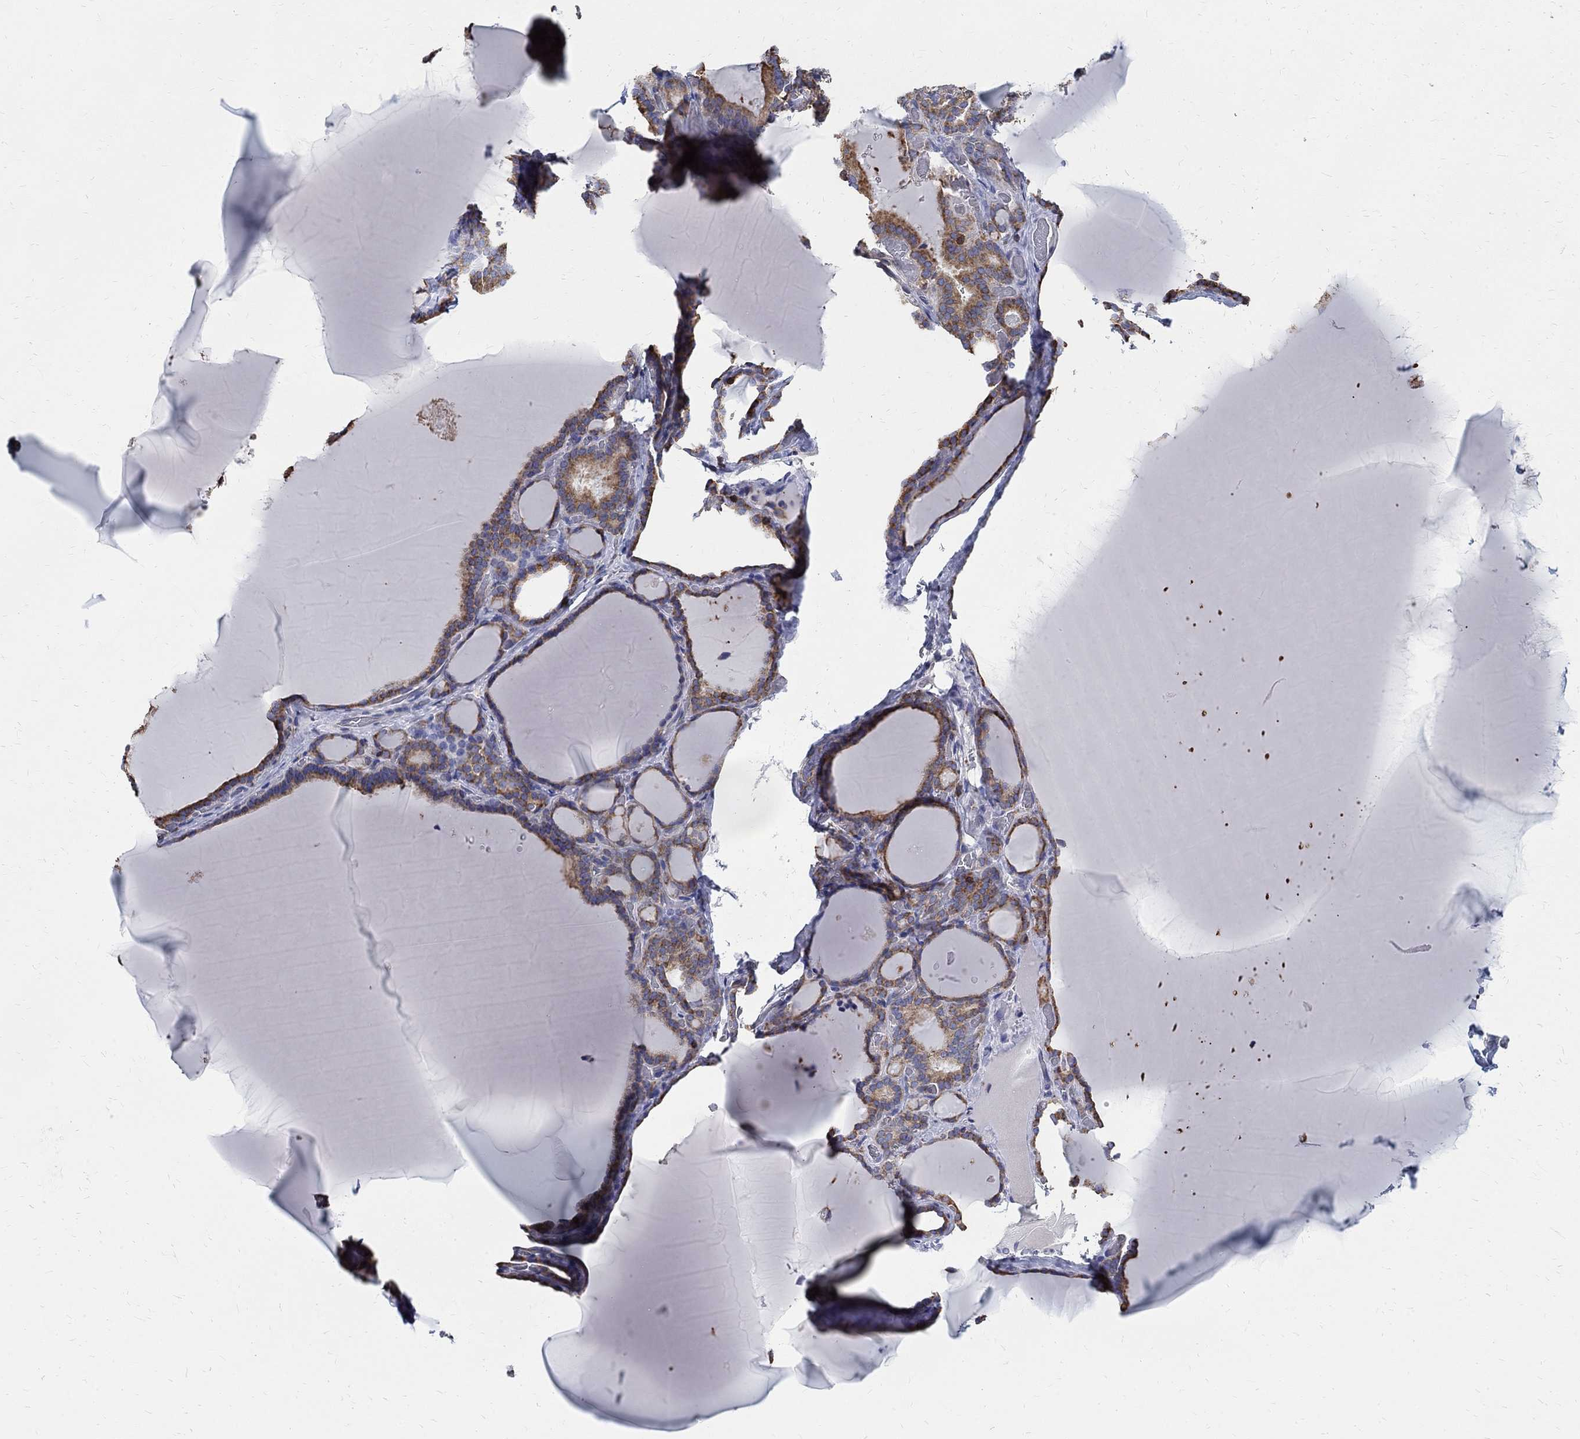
{"staining": {"intensity": "moderate", "quantity": ">75%", "location": "cytoplasmic/membranous"}, "tissue": "thyroid gland", "cell_type": "Glandular cells", "image_type": "normal", "snomed": [{"axis": "morphology", "description": "Normal tissue, NOS"}, {"axis": "morphology", "description": "Hyperplasia, NOS"}, {"axis": "topography", "description": "Thyroid gland"}], "caption": "Brown immunohistochemical staining in unremarkable thyroid gland reveals moderate cytoplasmic/membranous staining in about >75% of glandular cells. Ihc stains the protein of interest in brown and the nuclei are stained blue.", "gene": "AGAP2", "patient": {"sex": "female", "age": 27}}